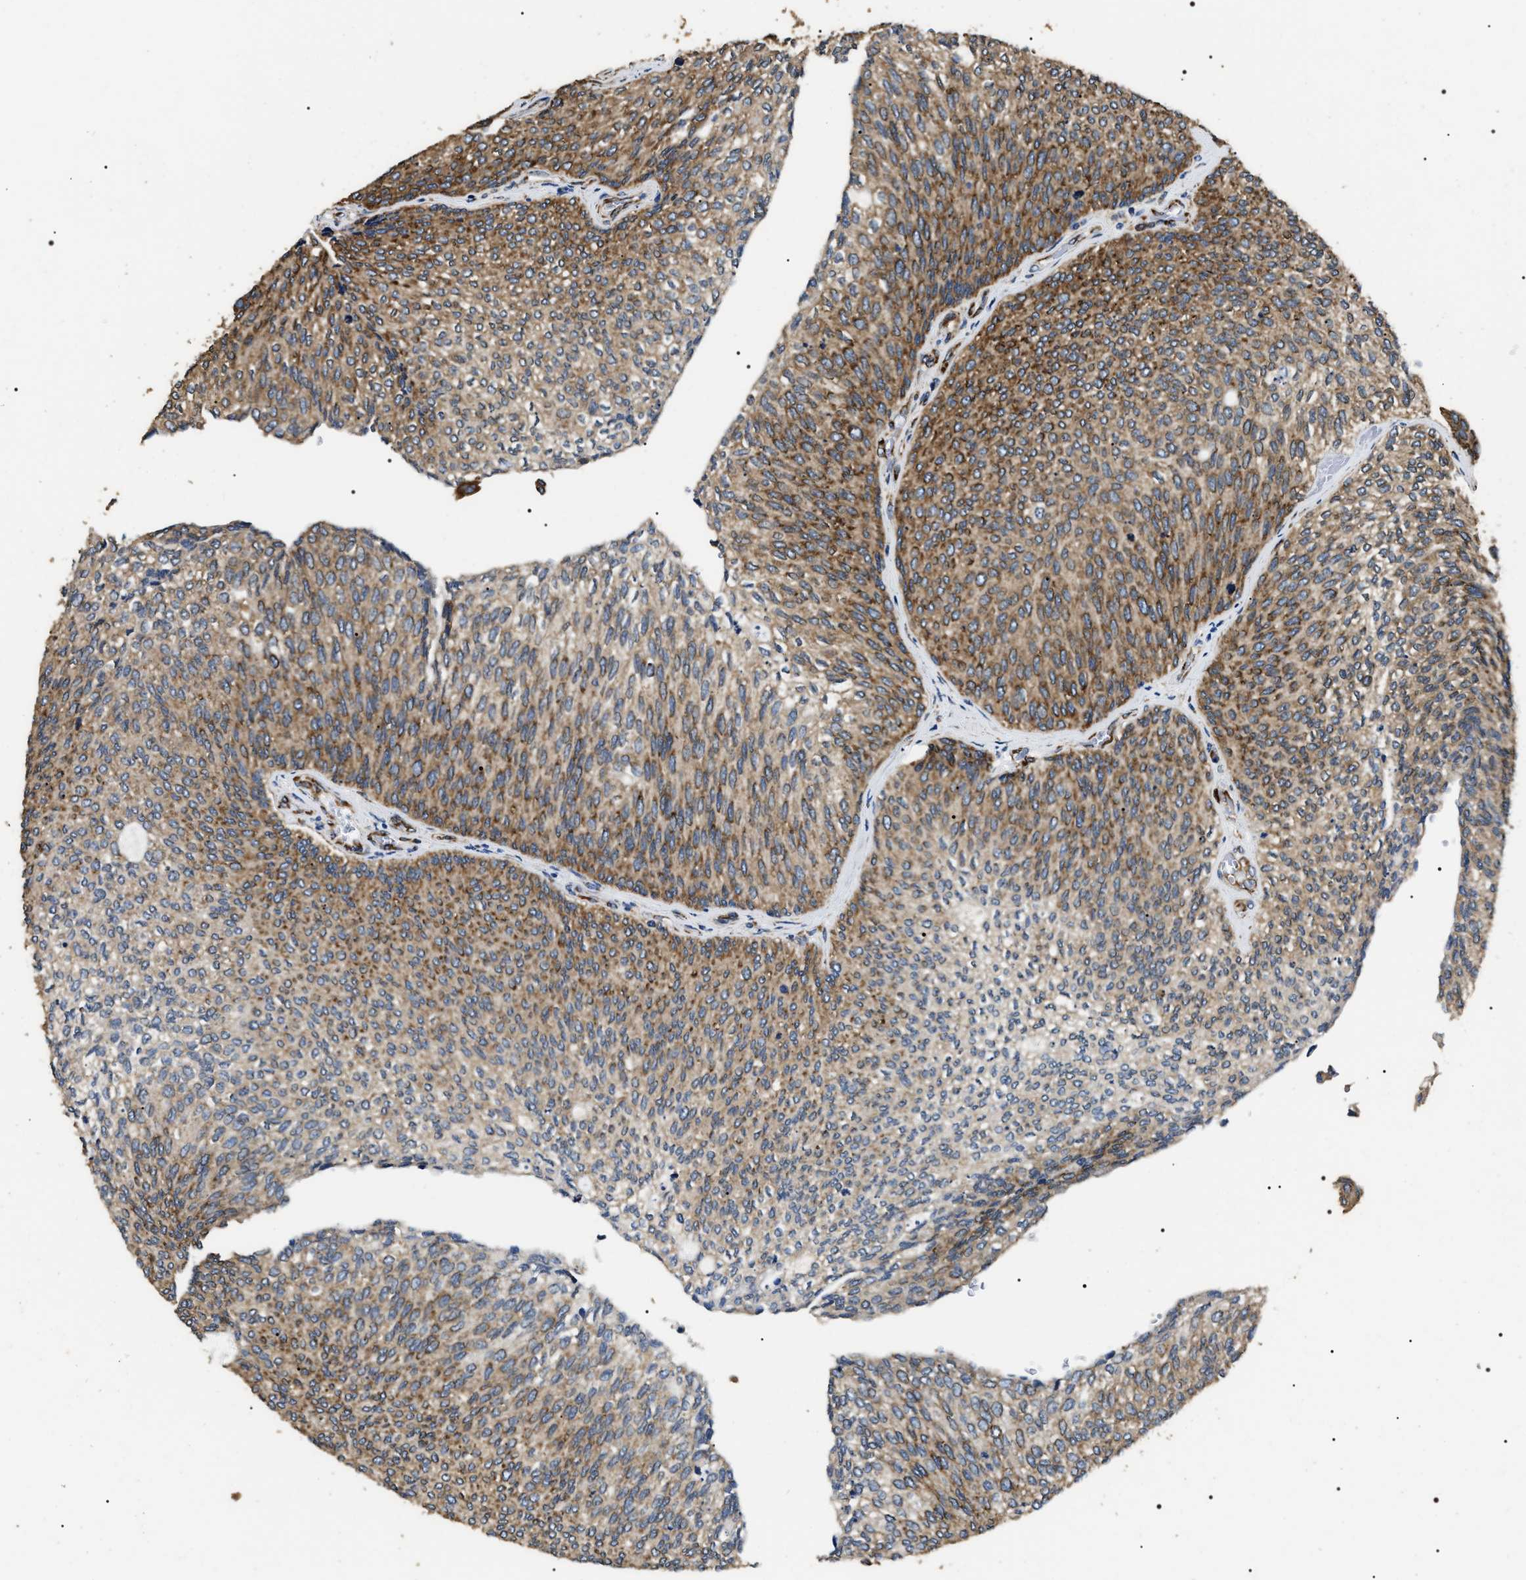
{"staining": {"intensity": "strong", "quantity": "25%-75%", "location": "cytoplasmic/membranous"}, "tissue": "urothelial cancer", "cell_type": "Tumor cells", "image_type": "cancer", "snomed": [{"axis": "morphology", "description": "Urothelial carcinoma, Low grade"}, {"axis": "topography", "description": "Urinary bladder"}], "caption": "Human urothelial cancer stained with a protein marker displays strong staining in tumor cells.", "gene": "KTN1", "patient": {"sex": "female", "age": 79}}